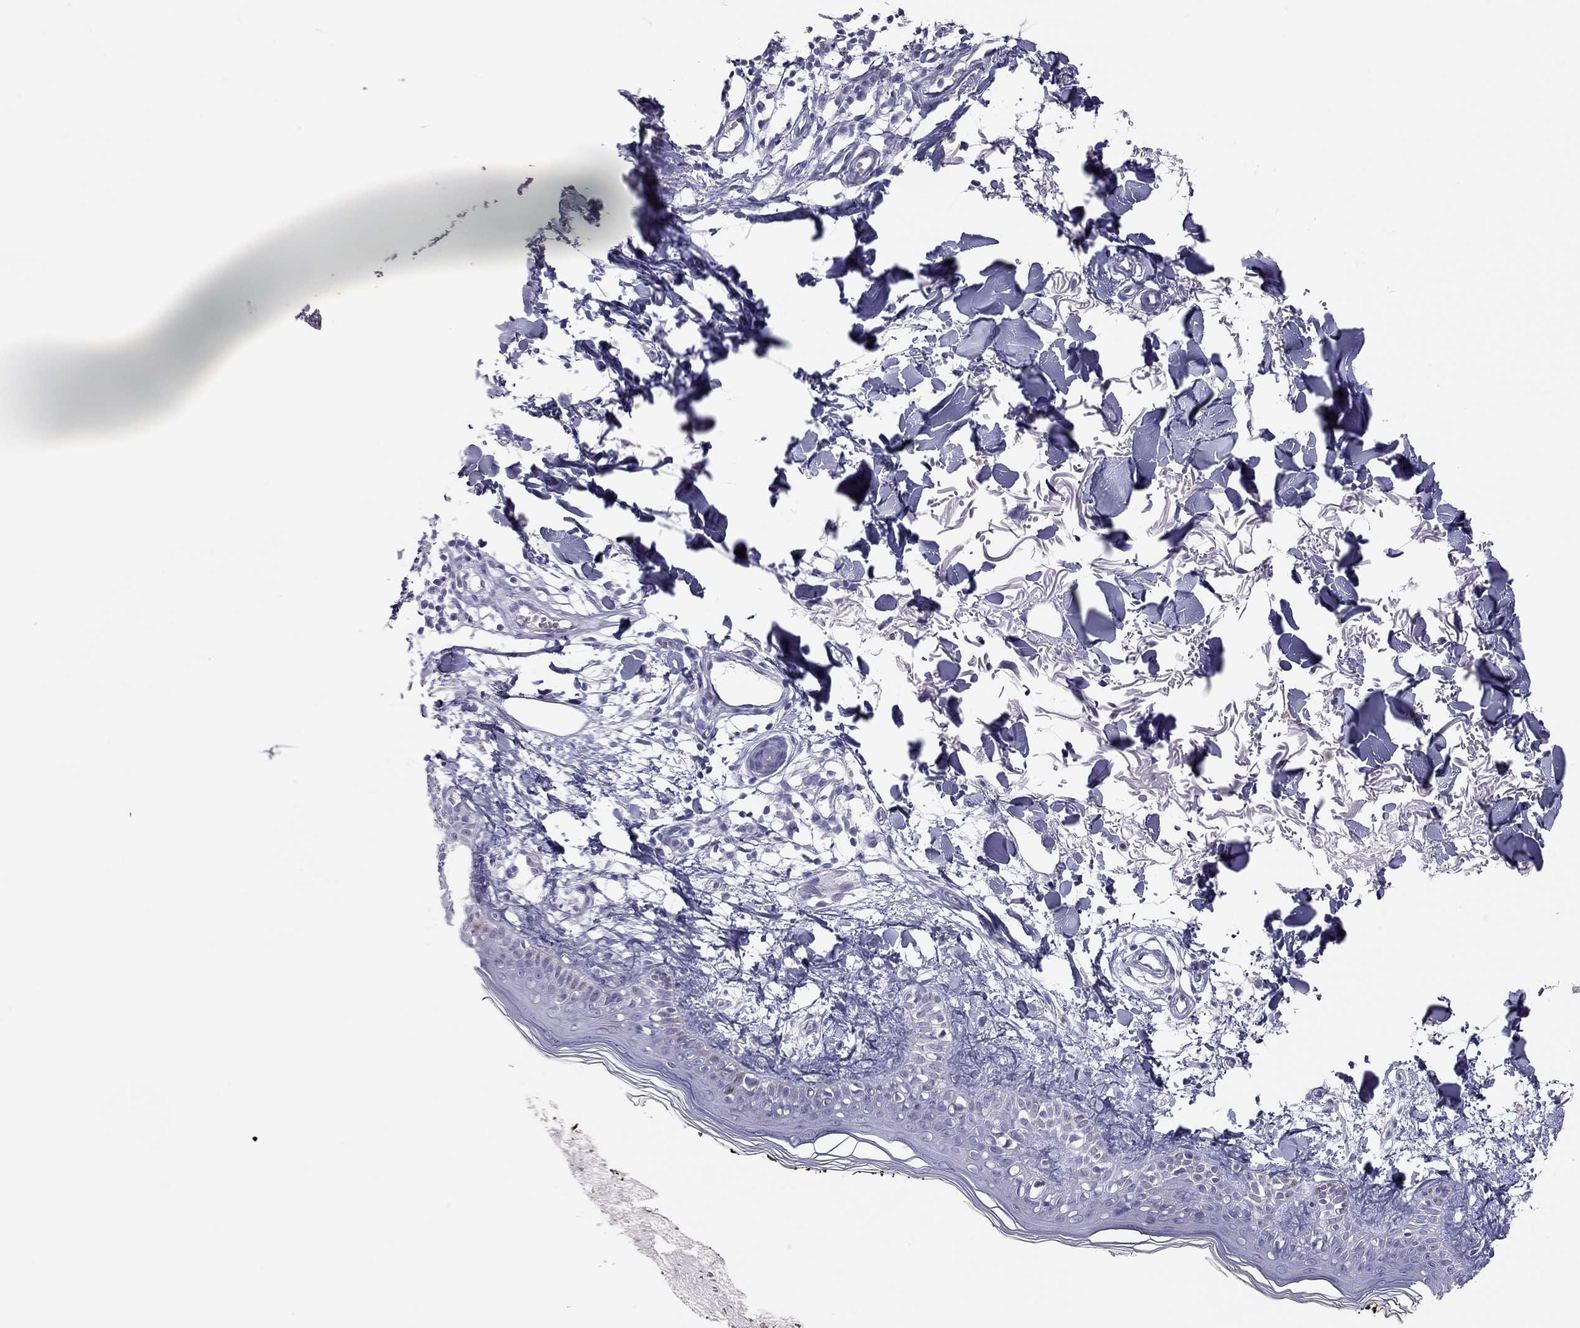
{"staining": {"intensity": "negative", "quantity": "none", "location": "none"}, "tissue": "skin", "cell_type": "Fibroblasts", "image_type": "normal", "snomed": [{"axis": "morphology", "description": "Normal tissue, NOS"}, {"axis": "topography", "description": "Skin"}], "caption": "The histopathology image shows no significant positivity in fibroblasts of skin. Brightfield microscopy of IHC stained with DAB (3,3'-diaminobenzidine) (brown) and hematoxylin (blue), captured at high magnification.", "gene": "PHOX2A", "patient": {"sex": "male", "age": 76}}